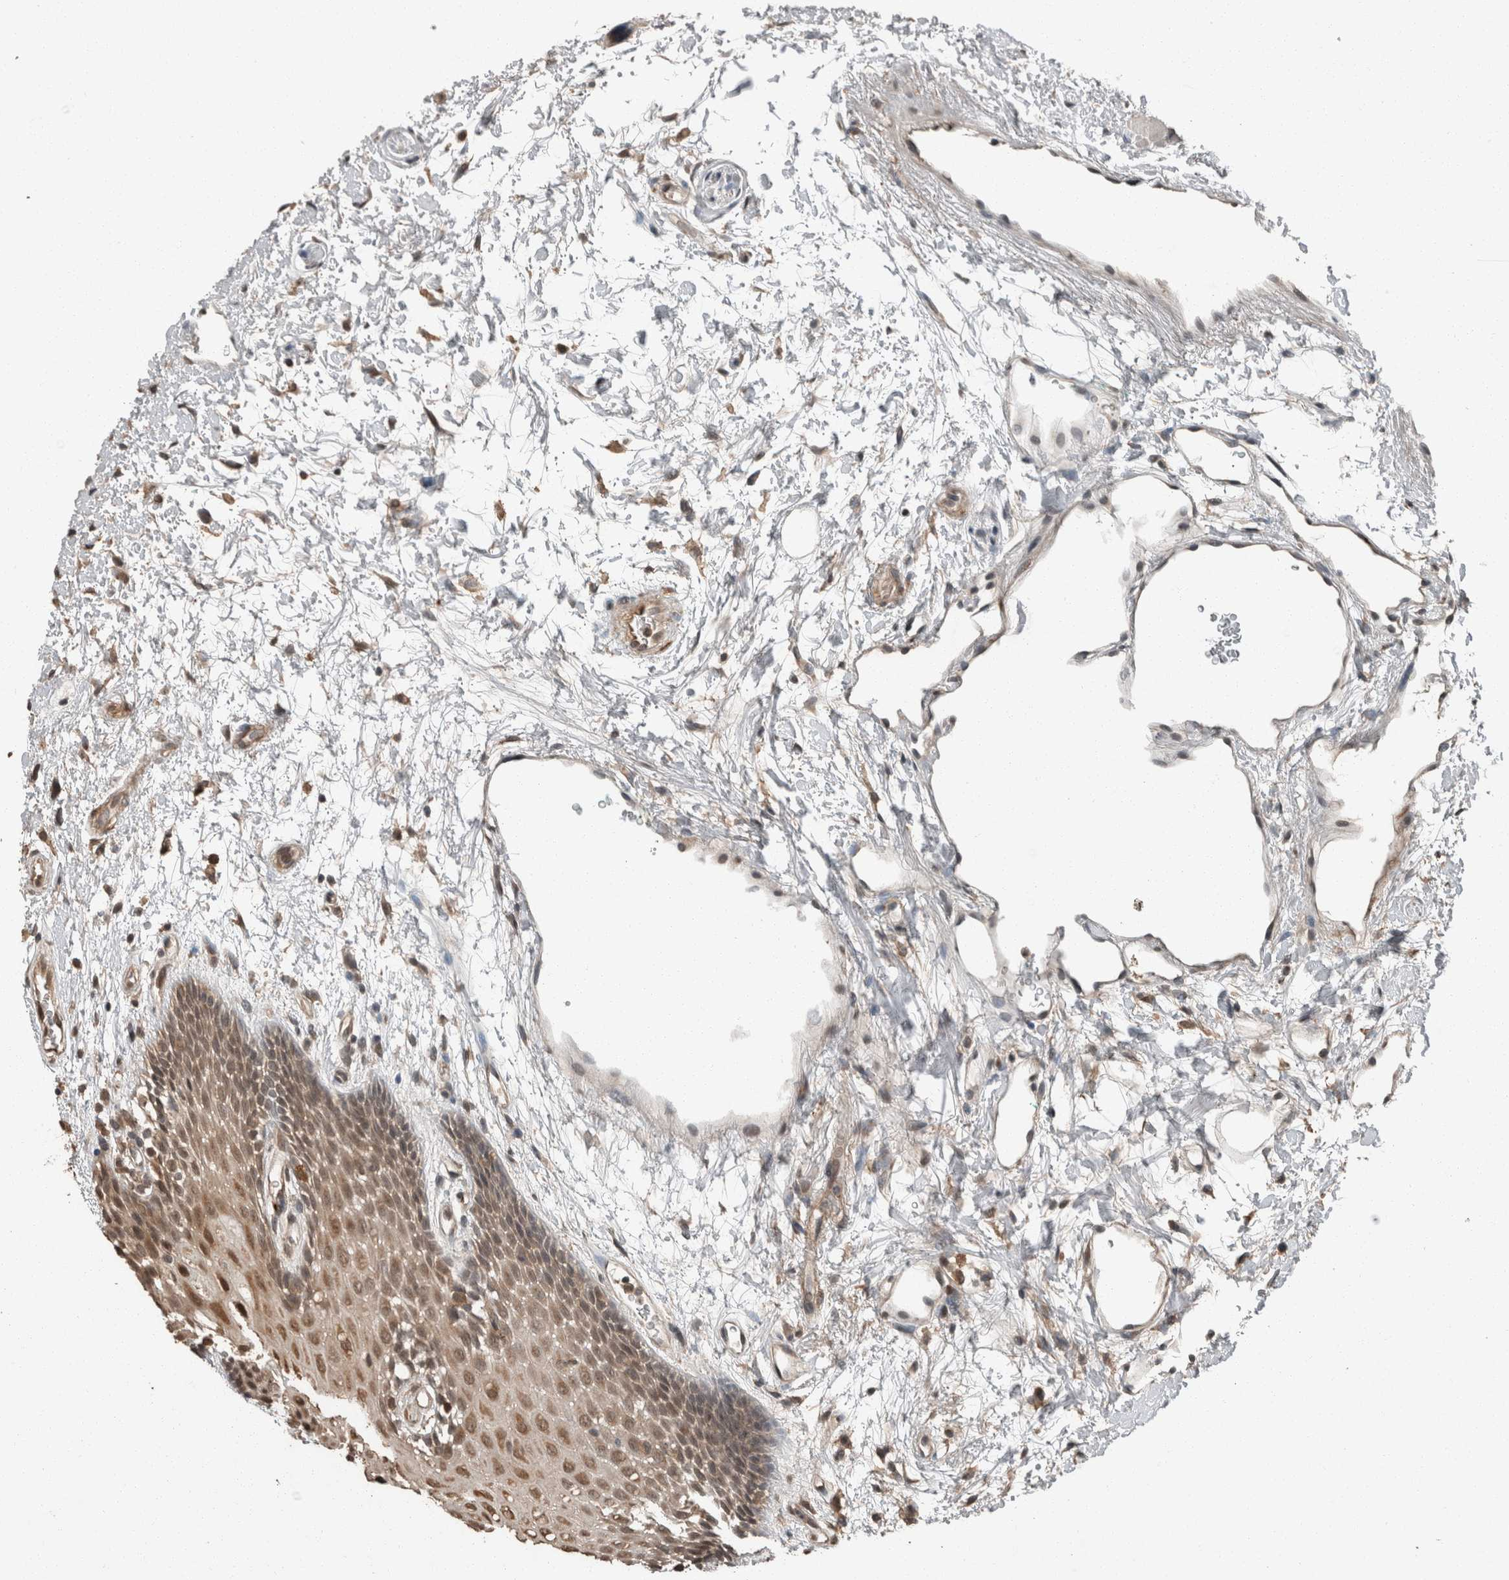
{"staining": {"intensity": "moderate", "quantity": ">75%", "location": "cytoplasmic/membranous,nuclear"}, "tissue": "oral mucosa", "cell_type": "Squamous epithelial cells", "image_type": "normal", "snomed": [{"axis": "morphology", "description": "Normal tissue, NOS"}, {"axis": "topography", "description": "Skeletal muscle"}, {"axis": "topography", "description": "Oral tissue"}, {"axis": "topography", "description": "Peripheral nerve tissue"}], "caption": "Immunohistochemistry (IHC) image of benign oral mucosa: oral mucosa stained using immunohistochemistry reveals medium levels of moderate protein expression localized specifically in the cytoplasmic/membranous,nuclear of squamous epithelial cells, appearing as a cytoplasmic/membranous,nuclear brown color.", "gene": "MYO1E", "patient": {"sex": "female", "age": 84}}